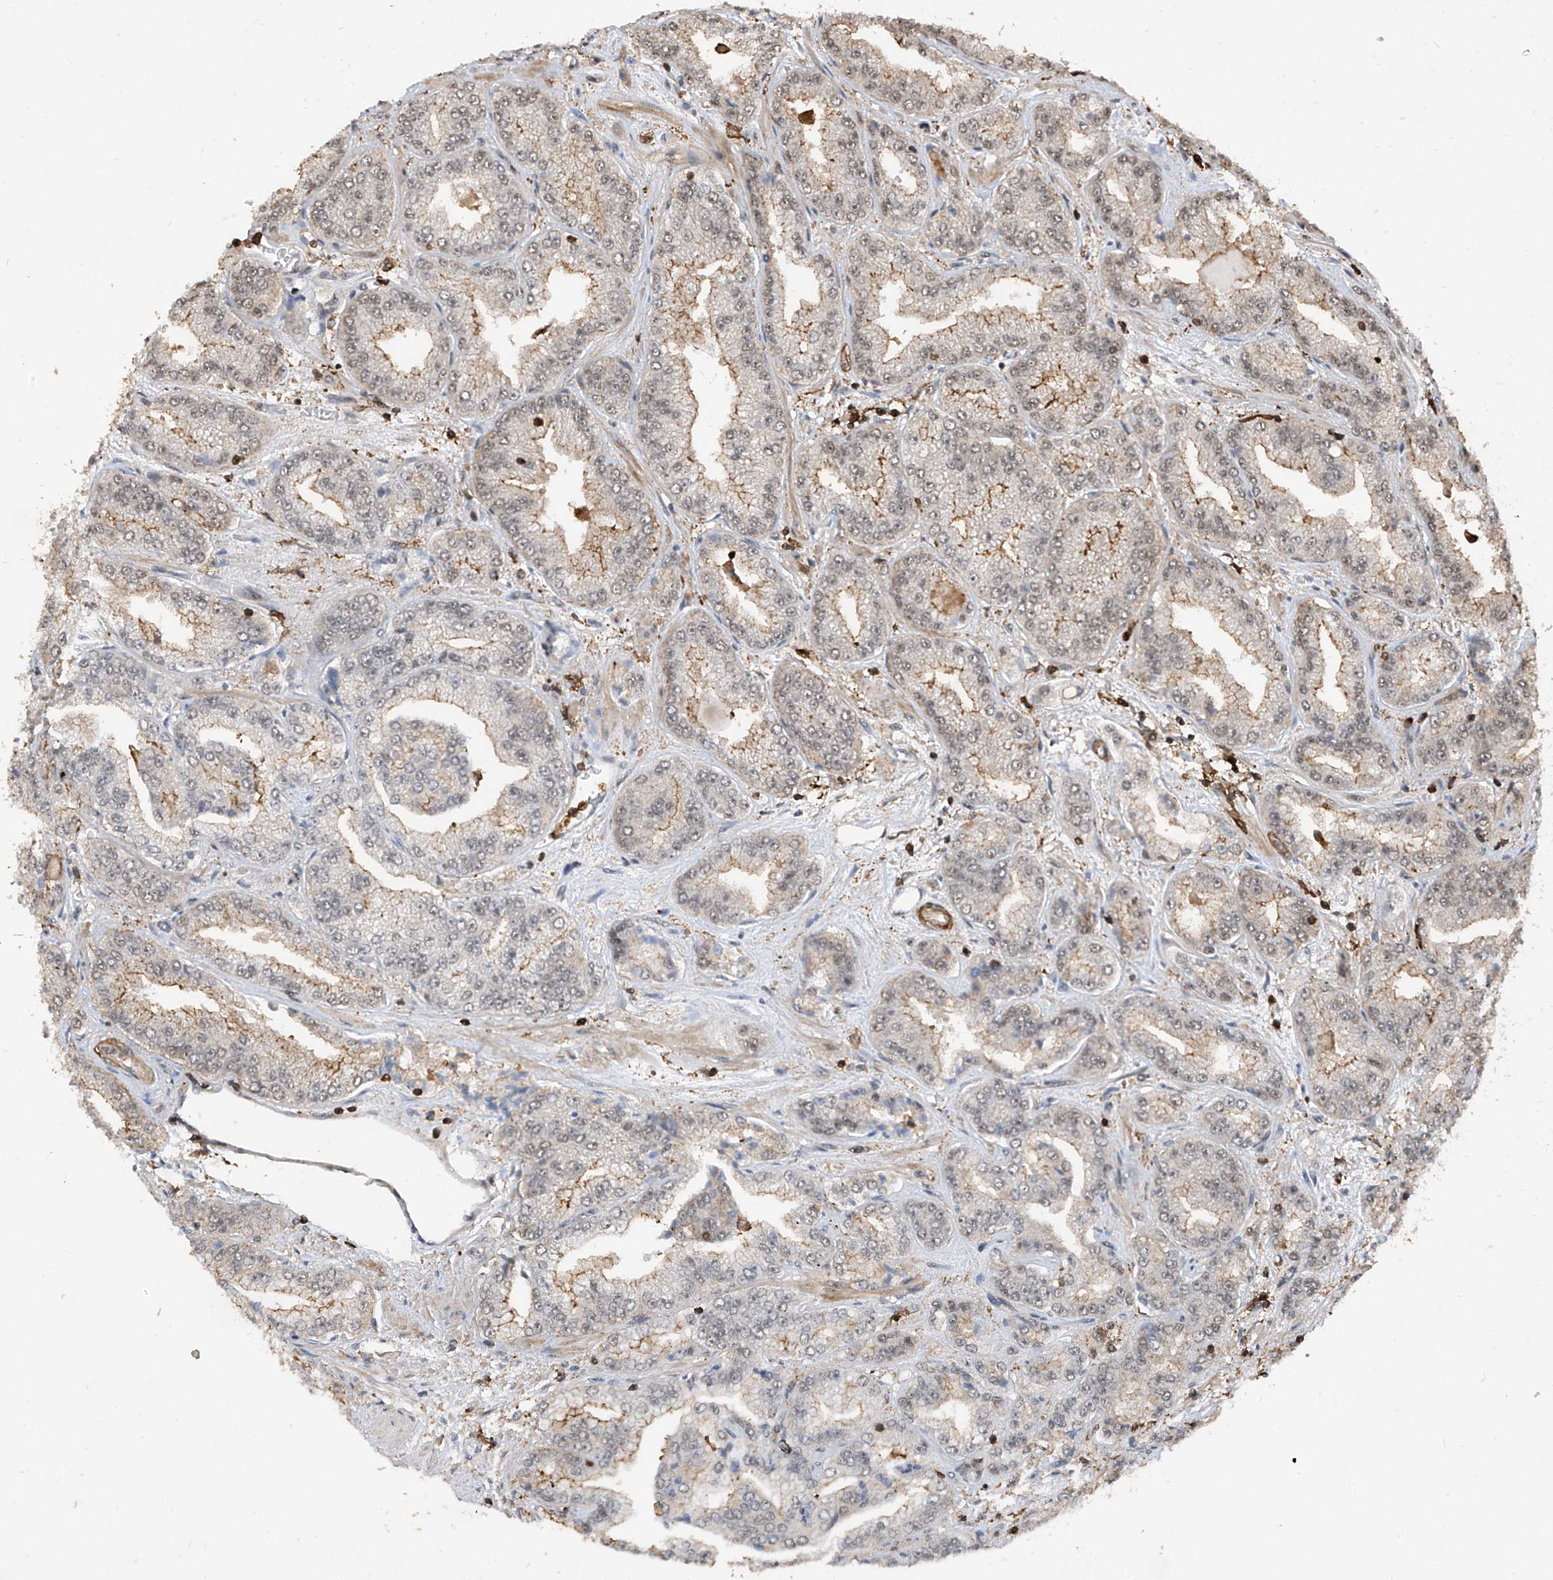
{"staining": {"intensity": "moderate", "quantity": "<25%", "location": "cytoplasmic/membranous"}, "tissue": "prostate cancer", "cell_type": "Tumor cells", "image_type": "cancer", "snomed": [{"axis": "morphology", "description": "Adenocarcinoma, High grade"}, {"axis": "topography", "description": "Prostate"}], "caption": "Protein staining of prostate cancer tissue shows moderate cytoplasmic/membranous positivity in about <25% of tumor cells.", "gene": "MICAL1", "patient": {"sex": "male", "age": 71}}